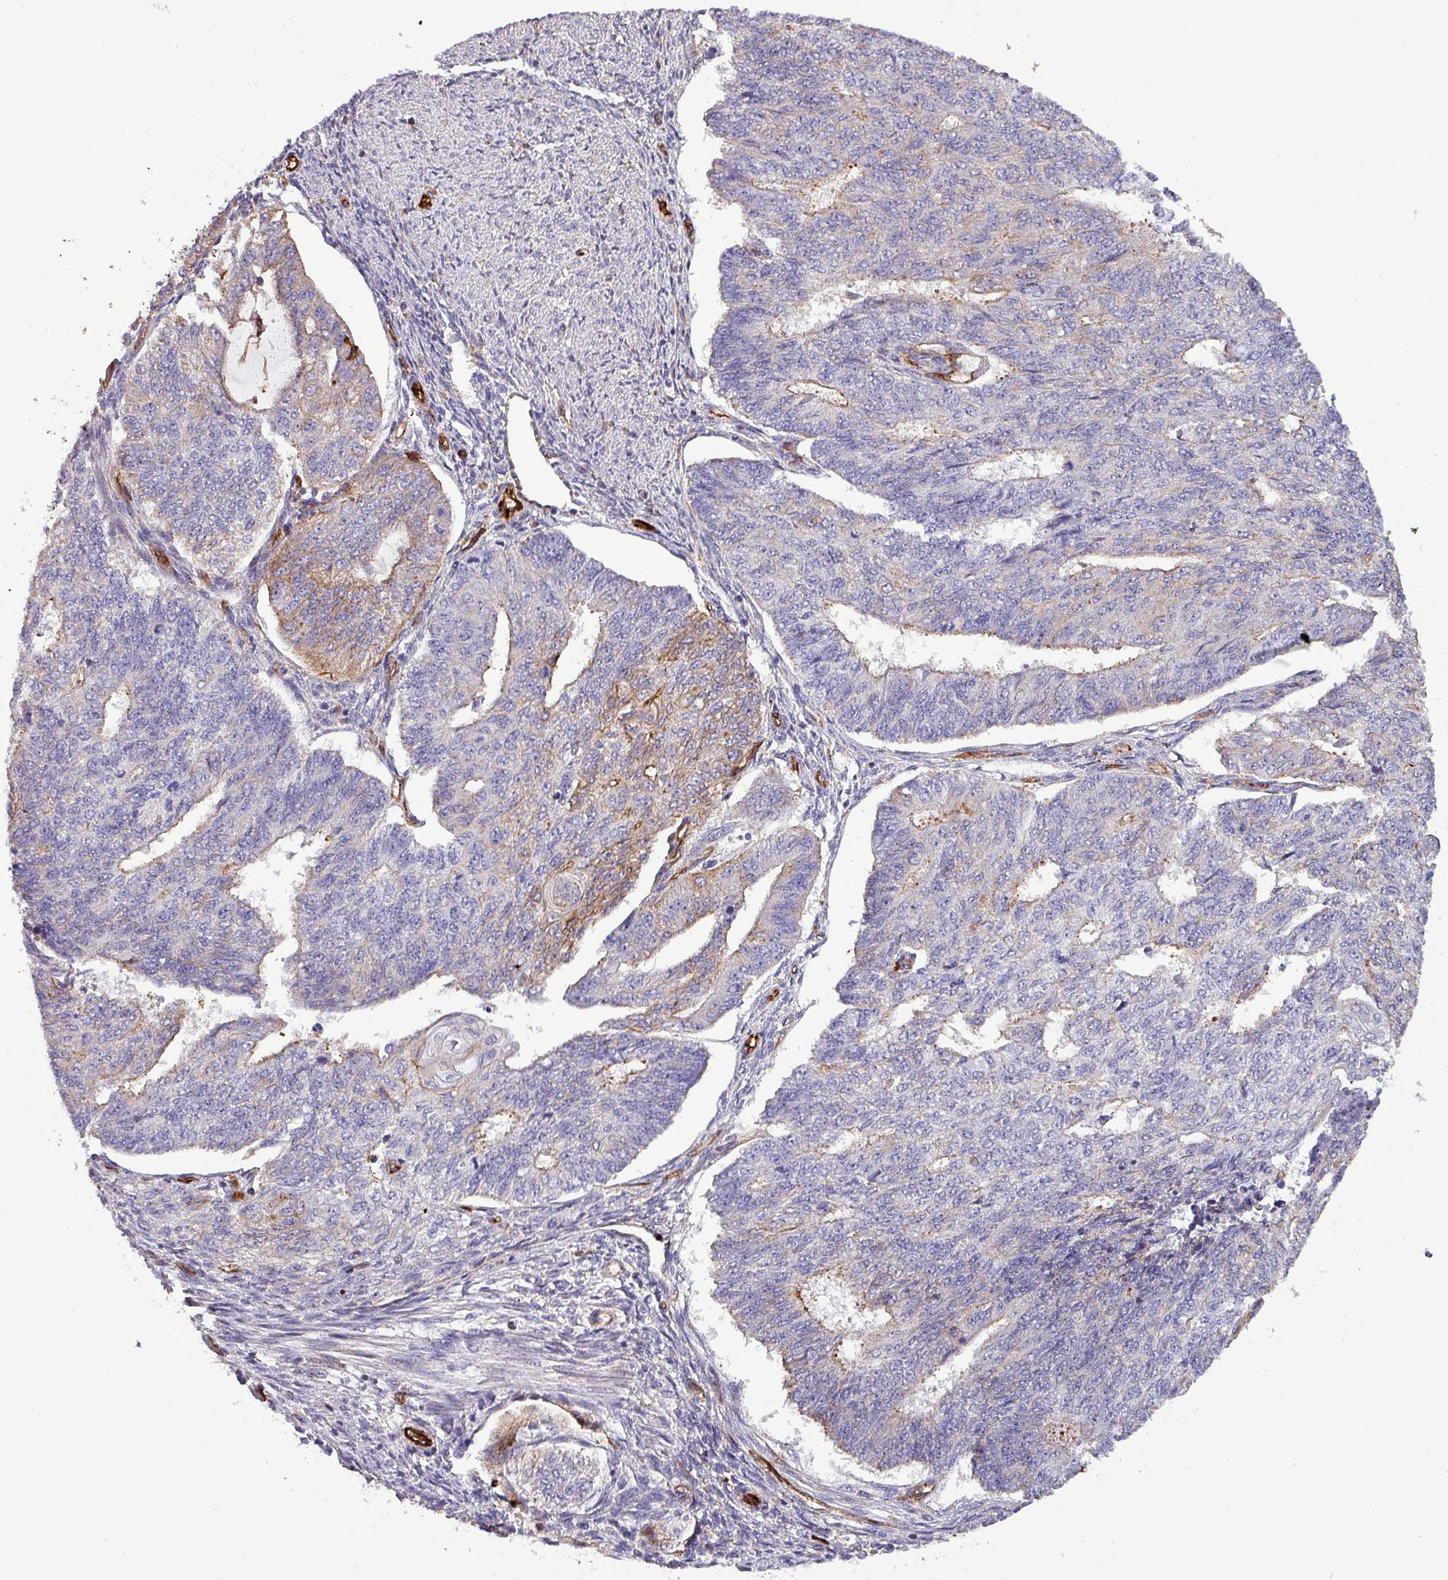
{"staining": {"intensity": "weak", "quantity": "<25%", "location": "cytoplasmic/membranous"}, "tissue": "endometrial cancer", "cell_type": "Tumor cells", "image_type": "cancer", "snomed": [{"axis": "morphology", "description": "Adenocarcinoma, NOS"}, {"axis": "topography", "description": "Endometrium"}], "caption": "Tumor cells show no significant positivity in endometrial cancer (adenocarcinoma).", "gene": "SCIN", "patient": {"sex": "female", "age": 32}}